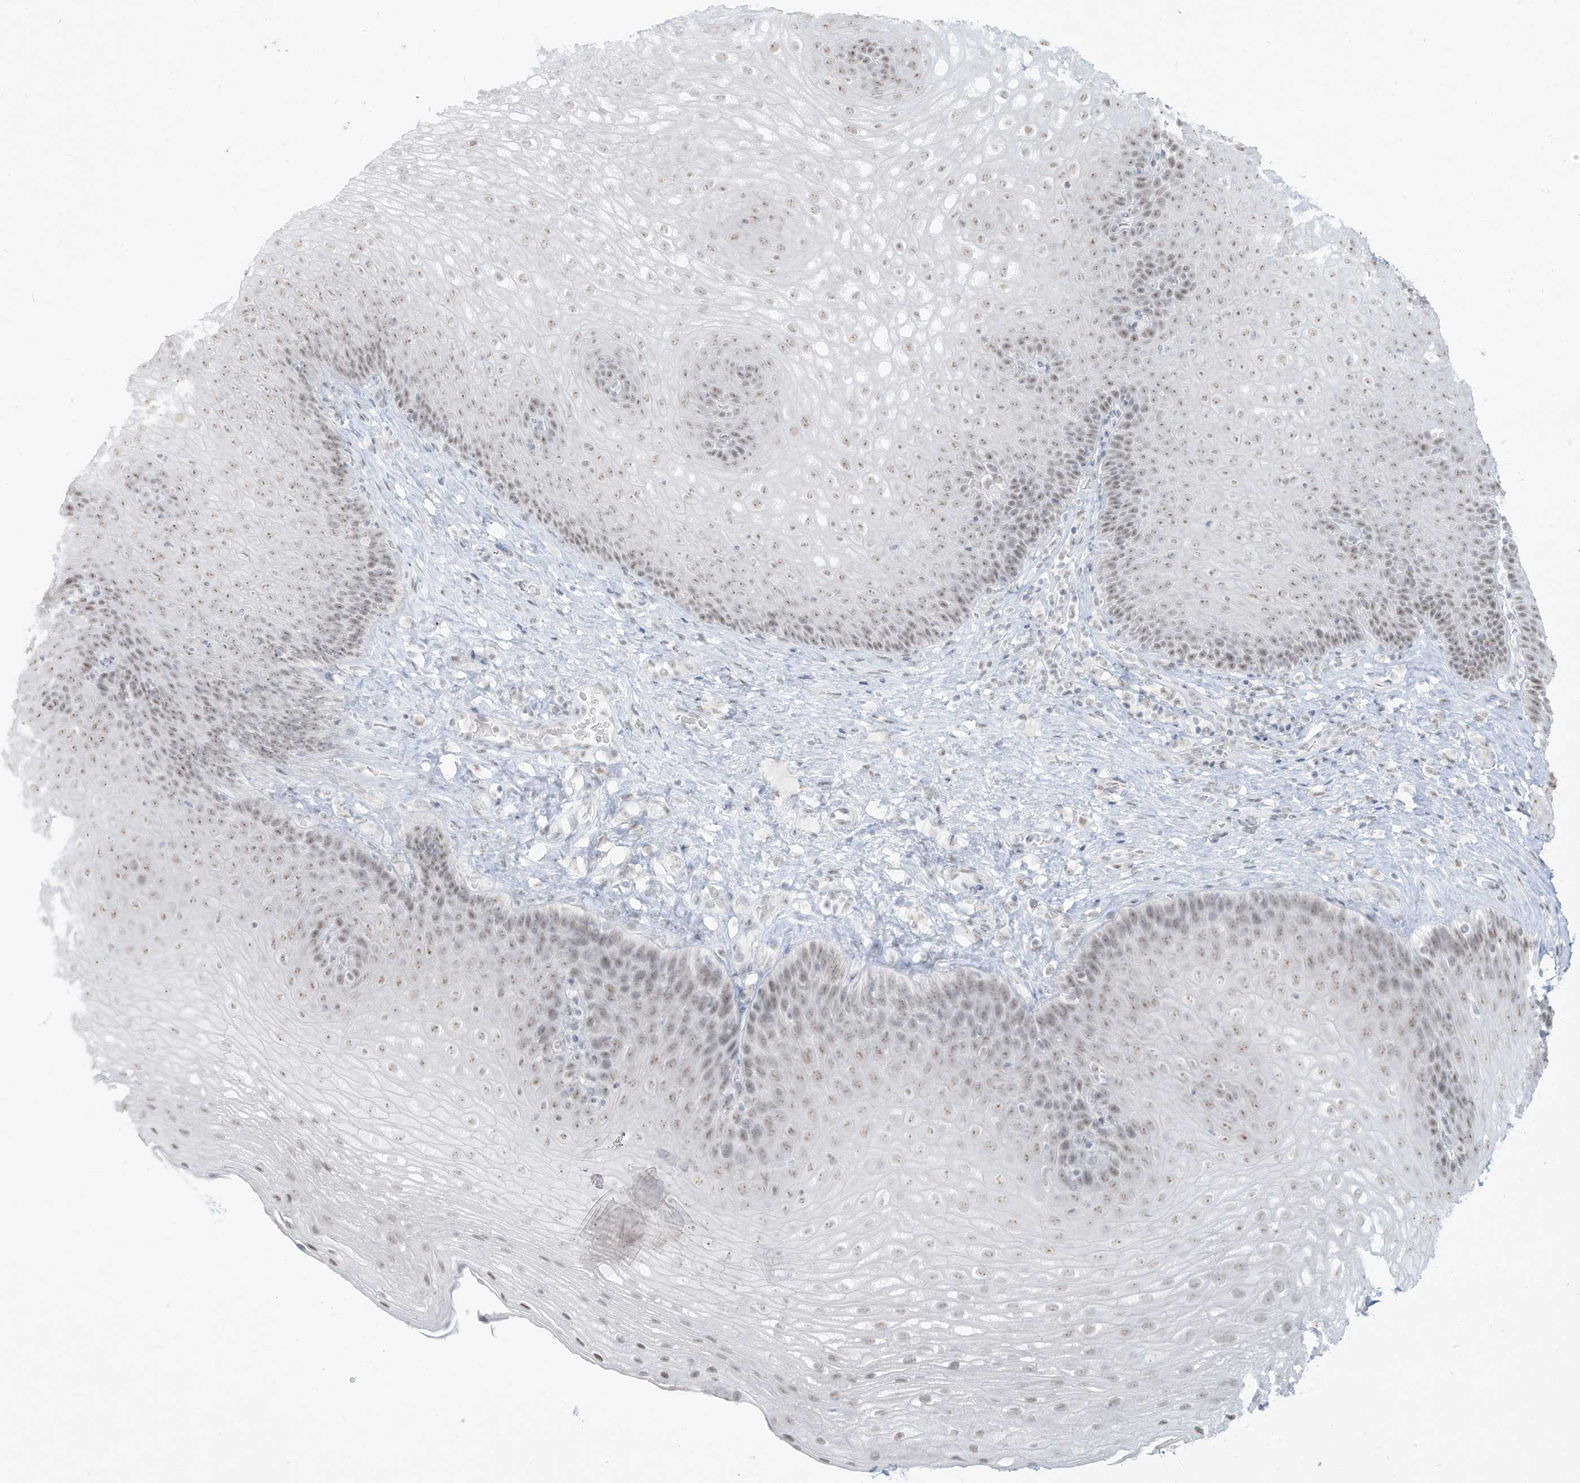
{"staining": {"intensity": "weak", "quantity": "25%-75%", "location": "nuclear"}, "tissue": "esophagus", "cell_type": "Squamous epithelial cells", "image_type": "normal", "snomed": [{"axis": "morphology", "description": "Normal tissue, NOS"}, {"axis": "topography", "description": "Esophagus"}], "caption": "This is a micrograph of immunohistochemistry staining of unremarkable esophagus, which shows weak expression in the nuclear of squamous epithelial cells.", "gene": "PGC", "patient": {"sex": "female", "age": 66}}